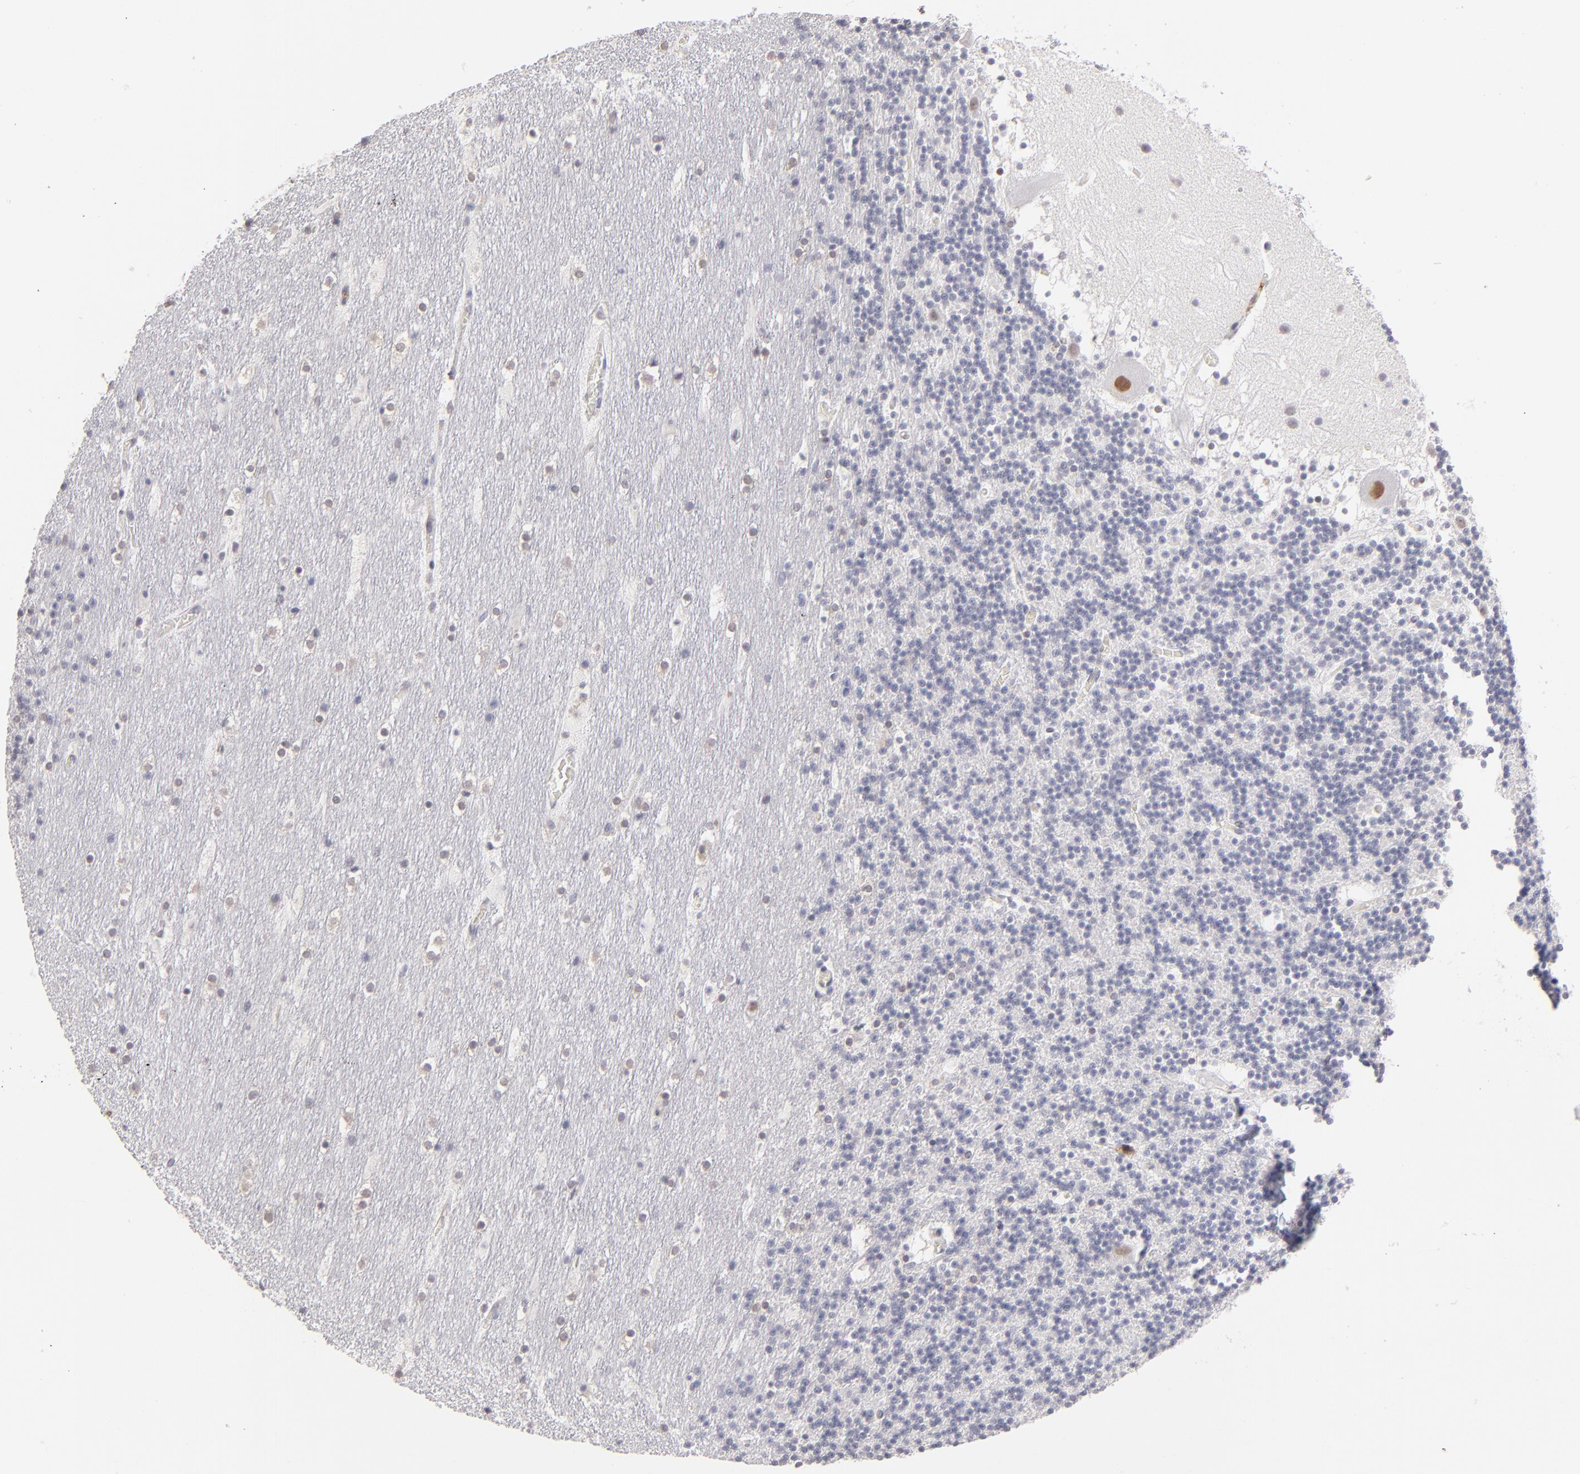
{"staining": {"intensity": "negative", "quantity": "none", "location": "none"}, "tissue": "cerebellum", "cell_type": "Cells in granular layer", "image_type": "normal", "snomed": [{"axis": "morphology", "description": "Normal tissue, NOS"}, {"axis": "topography", "description": "Cerebellum"}], "caption": "Immunohistochemical staining of unremarkable cerebellum exhibits no significant expression in cells in granular layer. Brightfield microscopy of IHC stained with DAB (brown) and hematoxylin (blue), captured at high magnification.", "gene": "MGAM", "patient": {"sex": "male", "age": 45}}